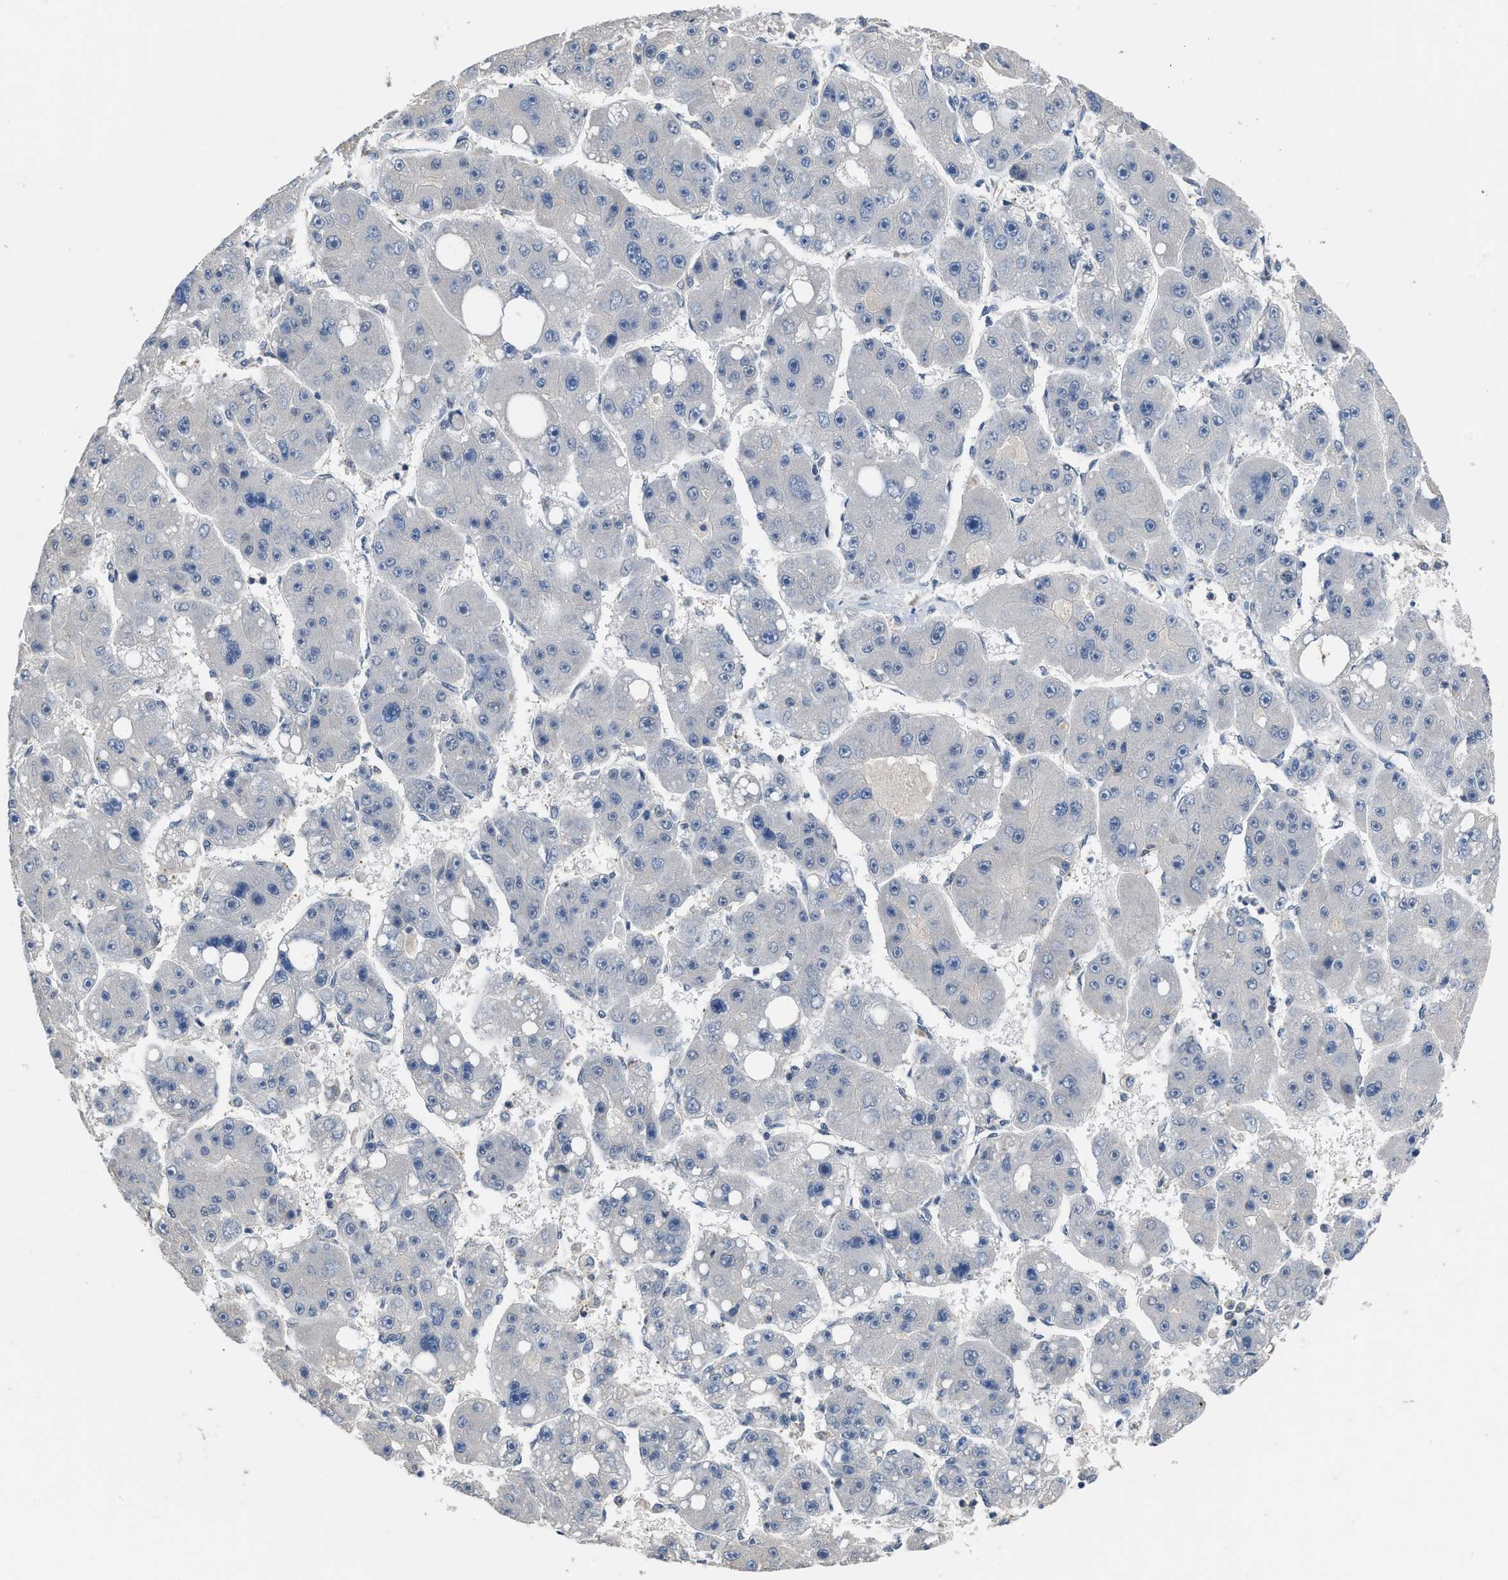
{"staining": {"intensity": "negative", "quantity": "none", "location": "none"}, "tissue": "liver cancer", "cell_type": "Tumor cells", "image_type": "cancer", "snomed": [{"axis": "morphology", "description": "Carcinoma, Hepatocellular, NOS"}, {"axis": "topography", "description": "Liver"}], "caption": "Immunohistochemical staining of liver cancer (hepatocellular carcinoma) demonstrates no significant positivity in tumor cells. (DAB (3,3'-diaminobenzidine) immunohistochemistry, high magnification).", "gene": "TERF2IP", "patient": {"sex": "female", "age": 61}}